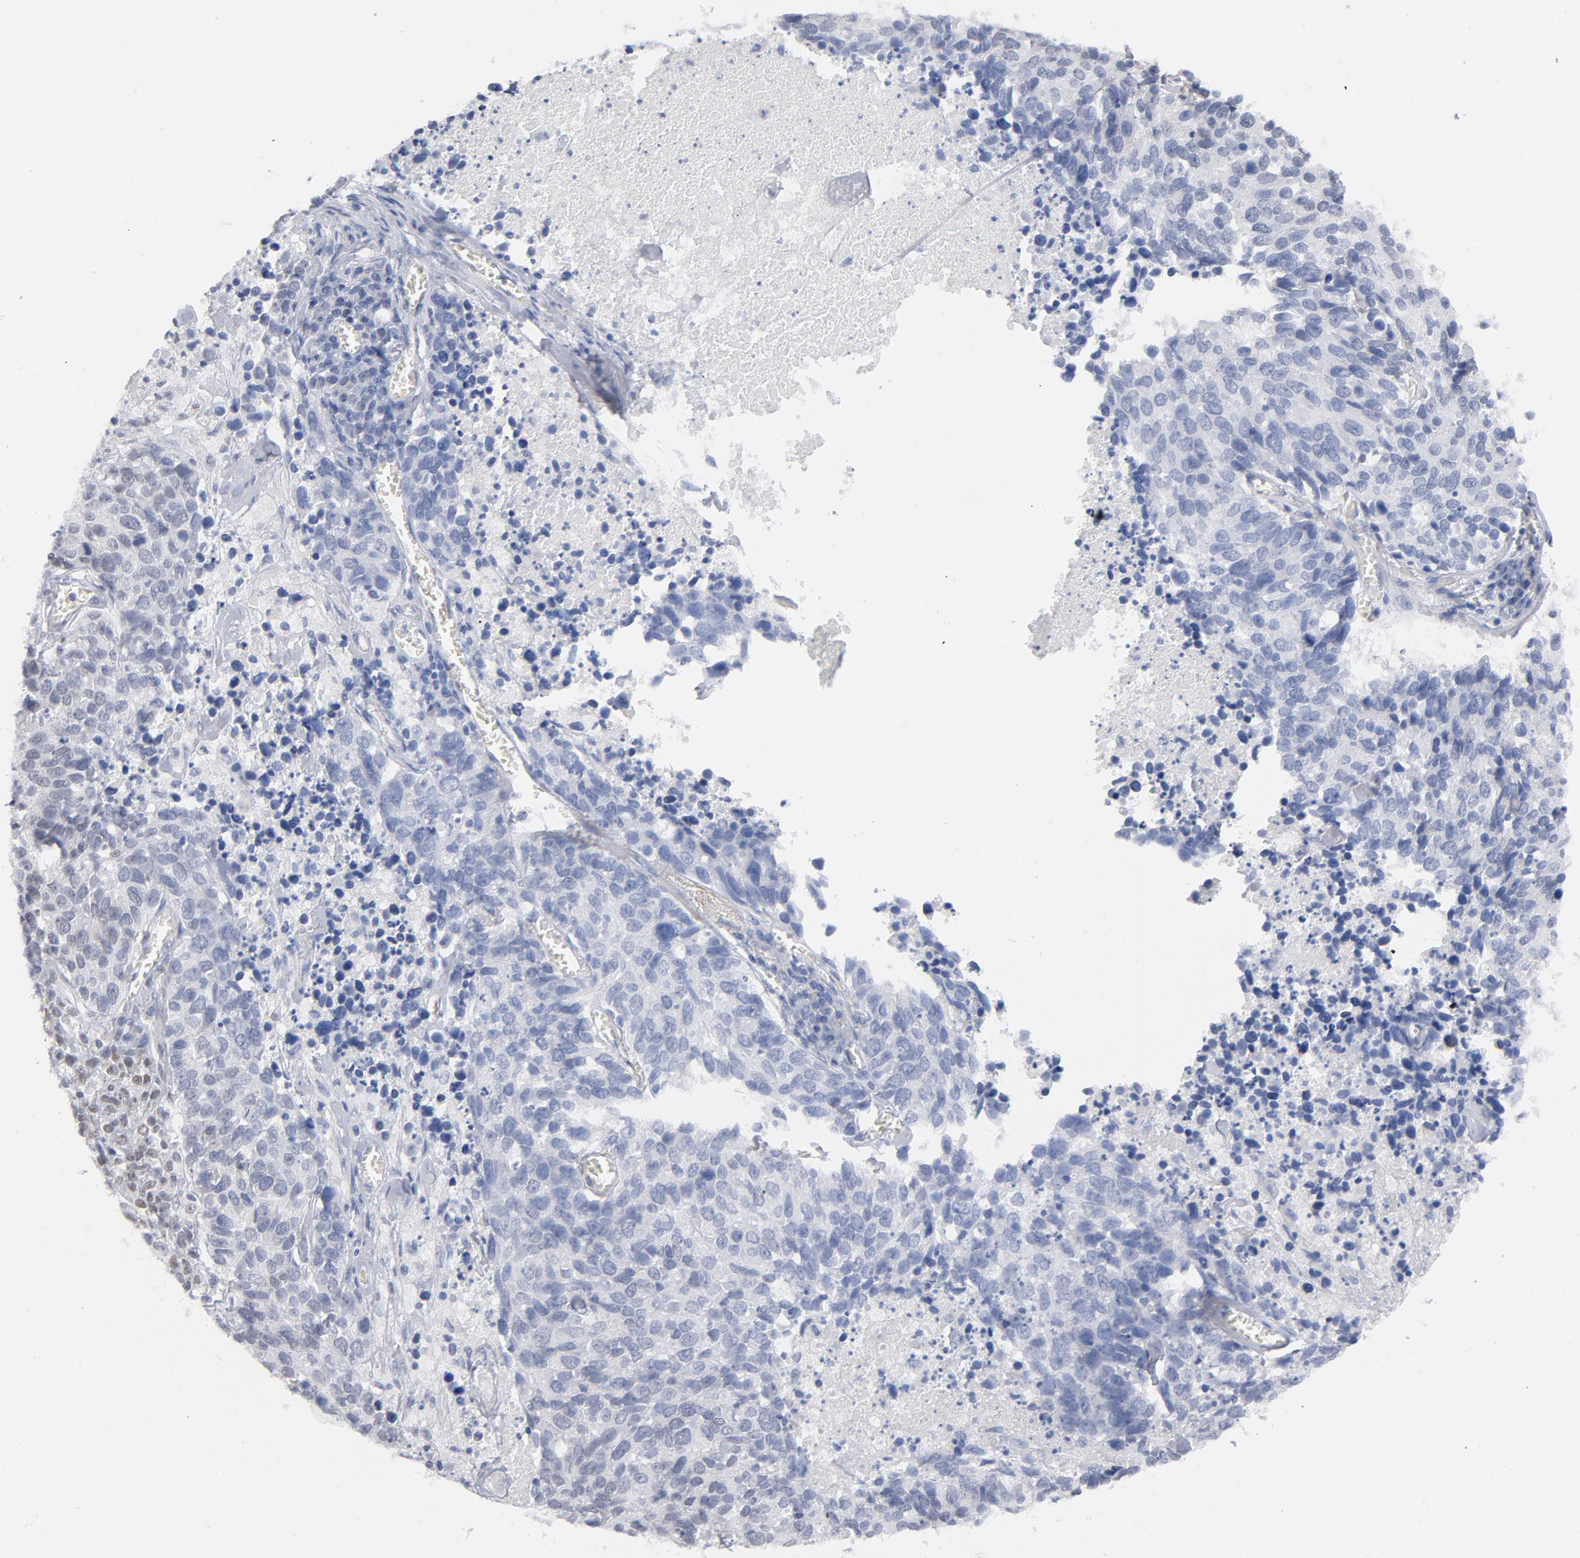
{"staining": {"intensity": "negative", "quantity": "none", "location": "none"}, "tissue": "lung cancer", "cell_type": "Tumor cells", "image_type": "cancer", "snomed": [{"axis": "morphology", "description": "Neoplasm, malignant, NOS"}, {"axis": "topography", "description": "Lung"}], "caption": "Histopathology image shows no significant protein staining in tumor cells of lung cancer. (DAB (3,3'-diaminobenzidine) IHC, high magnification).", "gene": "BAP1", "patient": {"sex": "female", "age": 76}}